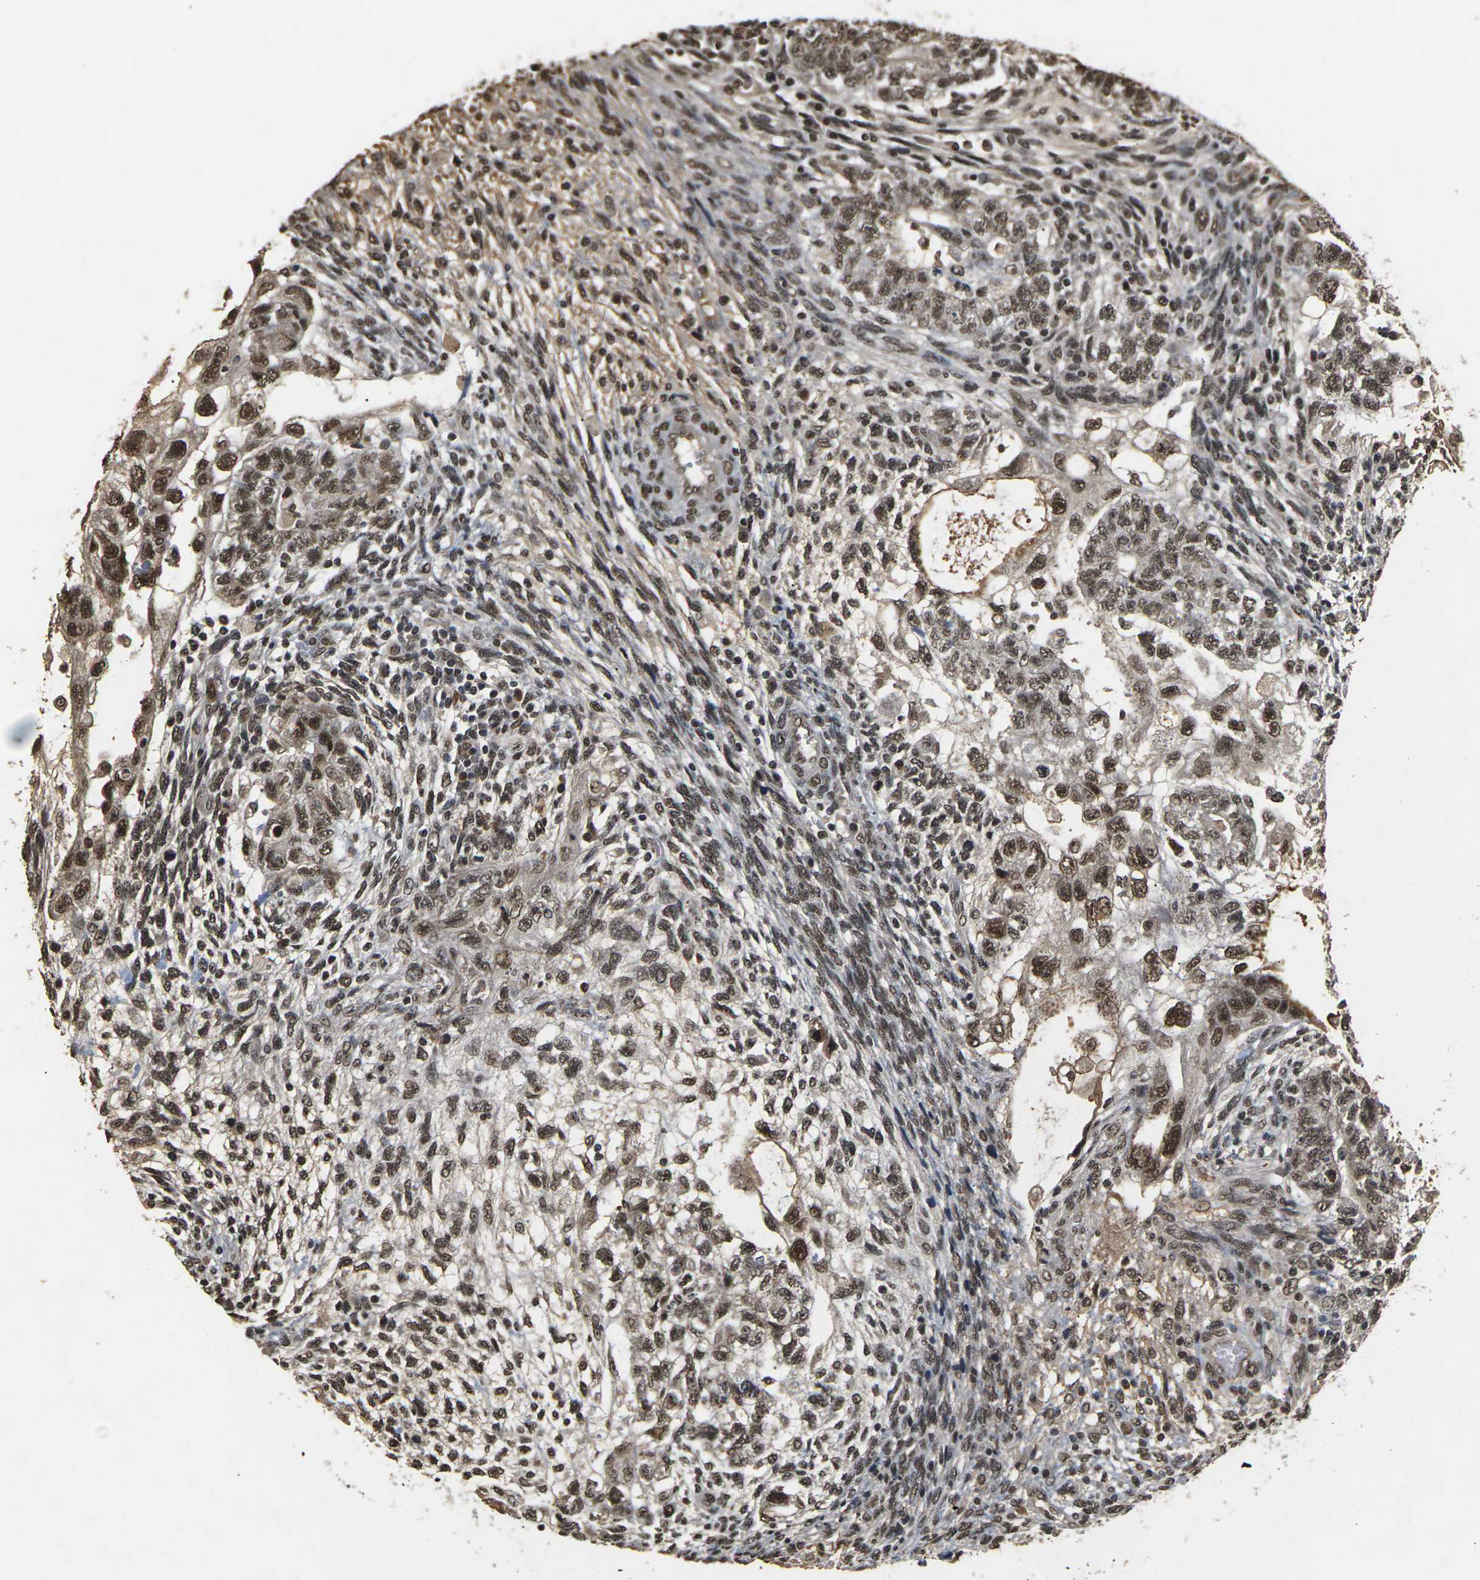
{"staining": {"intensity": "moderate", "quantity": ">75%", "location": "nuclear"}, "tissue": "testis cancer", "cell_type": "Tumor cells", "image_type": "cancer", "snomed": [{"axis": "morphology", "description": "Normal tissue, NOS"}, {"axis": "morphology", "description": "Carcinoma, Embryonal, NOS"}, {"axis": "topography", "description": "Testis"}], "caption": "This histopathology image displays testis cancer (embryonal carcinoma) stained with immunohistochemistry (IHC) to label a protein in brown. The nuclear of tumor cells show moderate positivity for the protein. Nuclei are counter-stained blue.", "gene": "NELFA", "patient": {"sex": "male", "age": 36}}